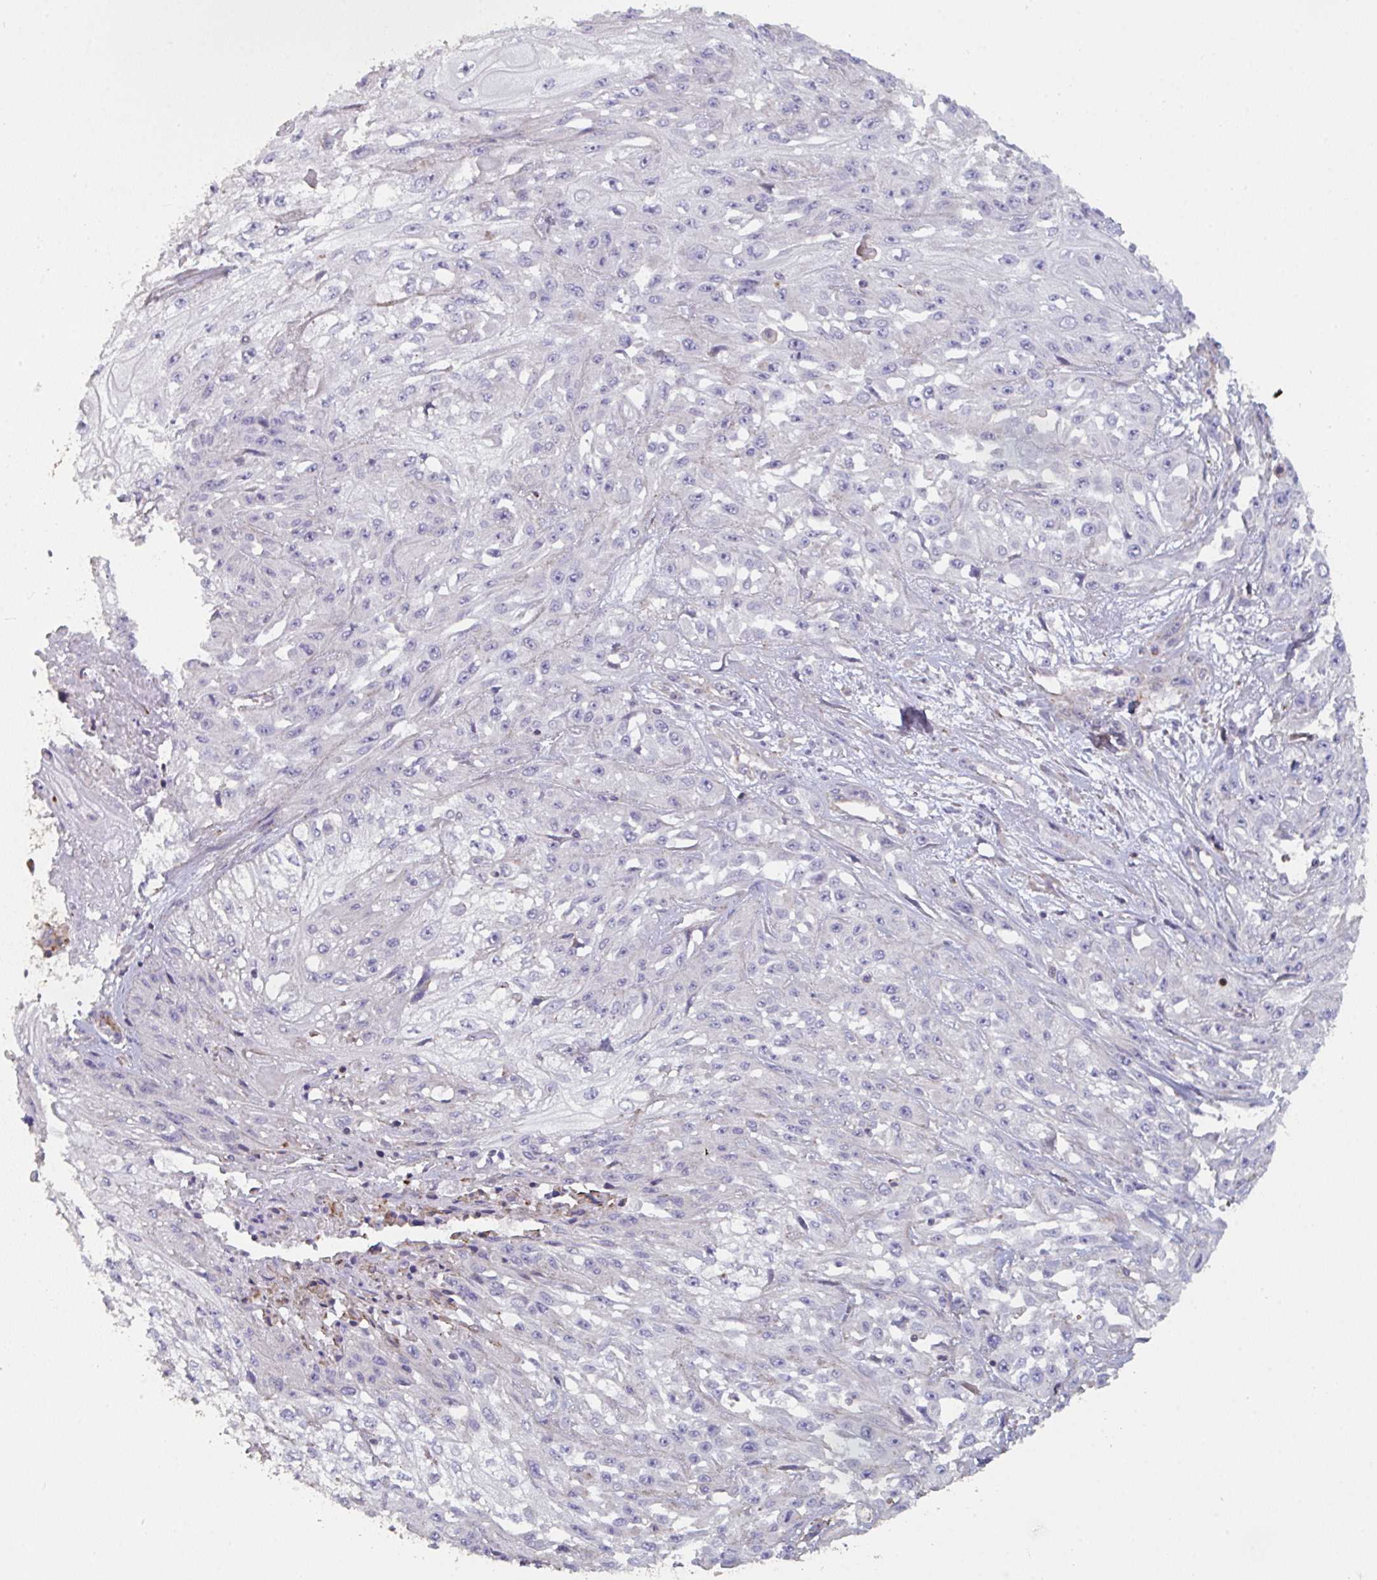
{"staining": {"intensity": "negative", "quantity": "none", "location": "none"}, "tissue": "skin cancer", "cell_type": "Tumor cells", "image_type": "cancer", "snomed": [{"axis": "morphology", "description": "Squamous cell carcinoma, NOS"}, {"axis": "morphology", "description": "Squamous cell carcinoma, metastatic, NOS"}, {"axis": "topography", "description": "Skin"}, {"axis": "topography", "description": "Lymph node"}], "caption": "The photomicrograph exhibits no significant expression in tumor cells of skin squamous cell carcinoma.", "gene": "FZD2", "patient": {"sex": "male", "age": 75}}